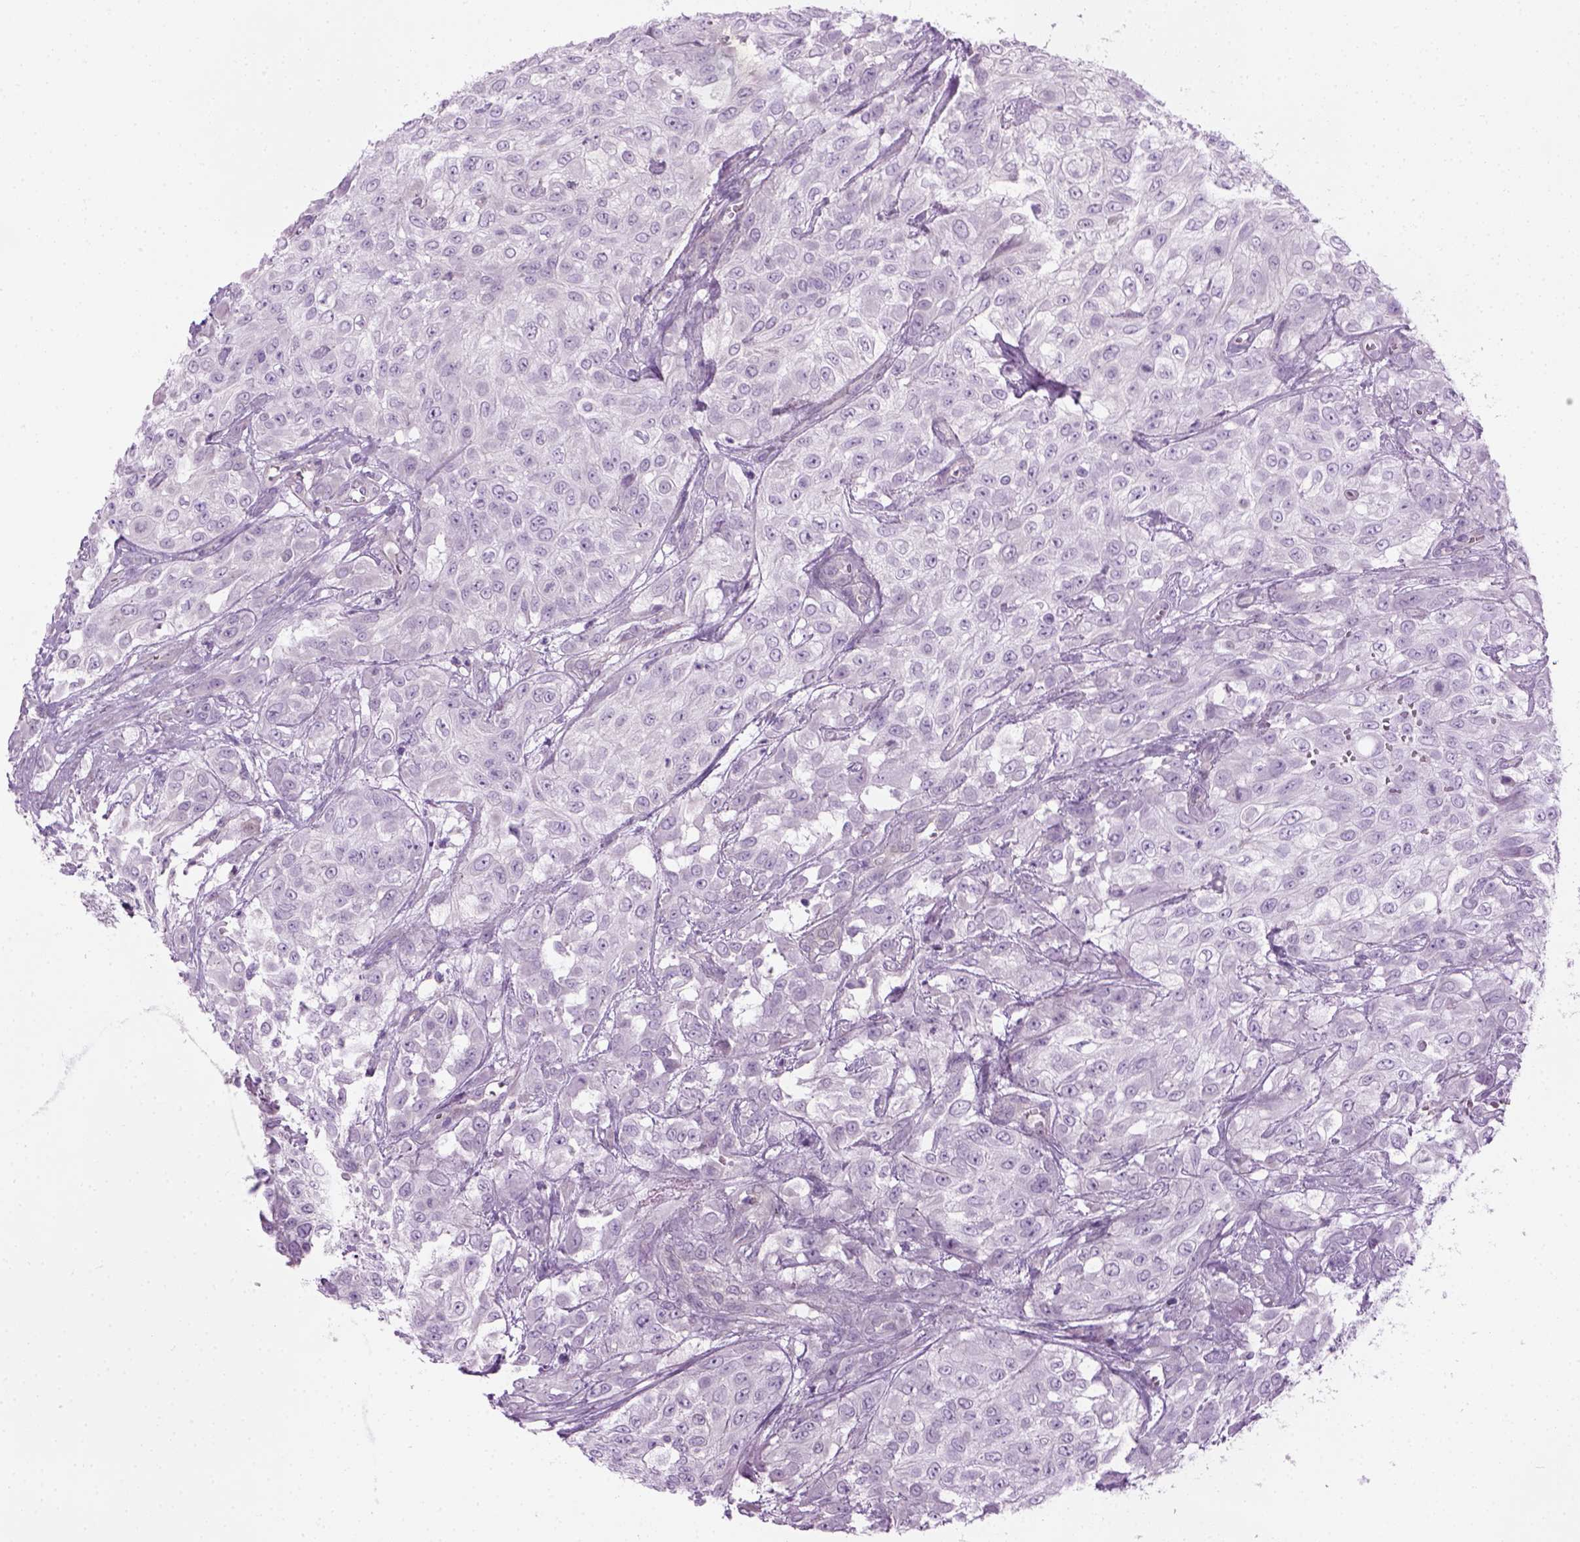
{"staining": {"intensity": "negative", "quantity": "none", "location": "none"}, "tissue": "urothelial cancer", "cell_type": "Tumor cells", "image_type": "cancer", "snomed": [{"axis": "morphology", "description": "Urothelial carcinoma, High grade"}, {"axis": "topography", "description": "Urinary bladder"}], "caption": "An immunohistochemistry (IHC) photomicrograph of high-grade urothelial carcinoma is shown. There is no staining in tumor cells of high-grade urothelial carcinoma. (Brightfield microscopy of DAB (3,3'-diaminobenzidine) immunohistochemistry (IHC) at high magnification).", "gene": "CIBAR2", "patient": {"sex": "male", "age": 57}}